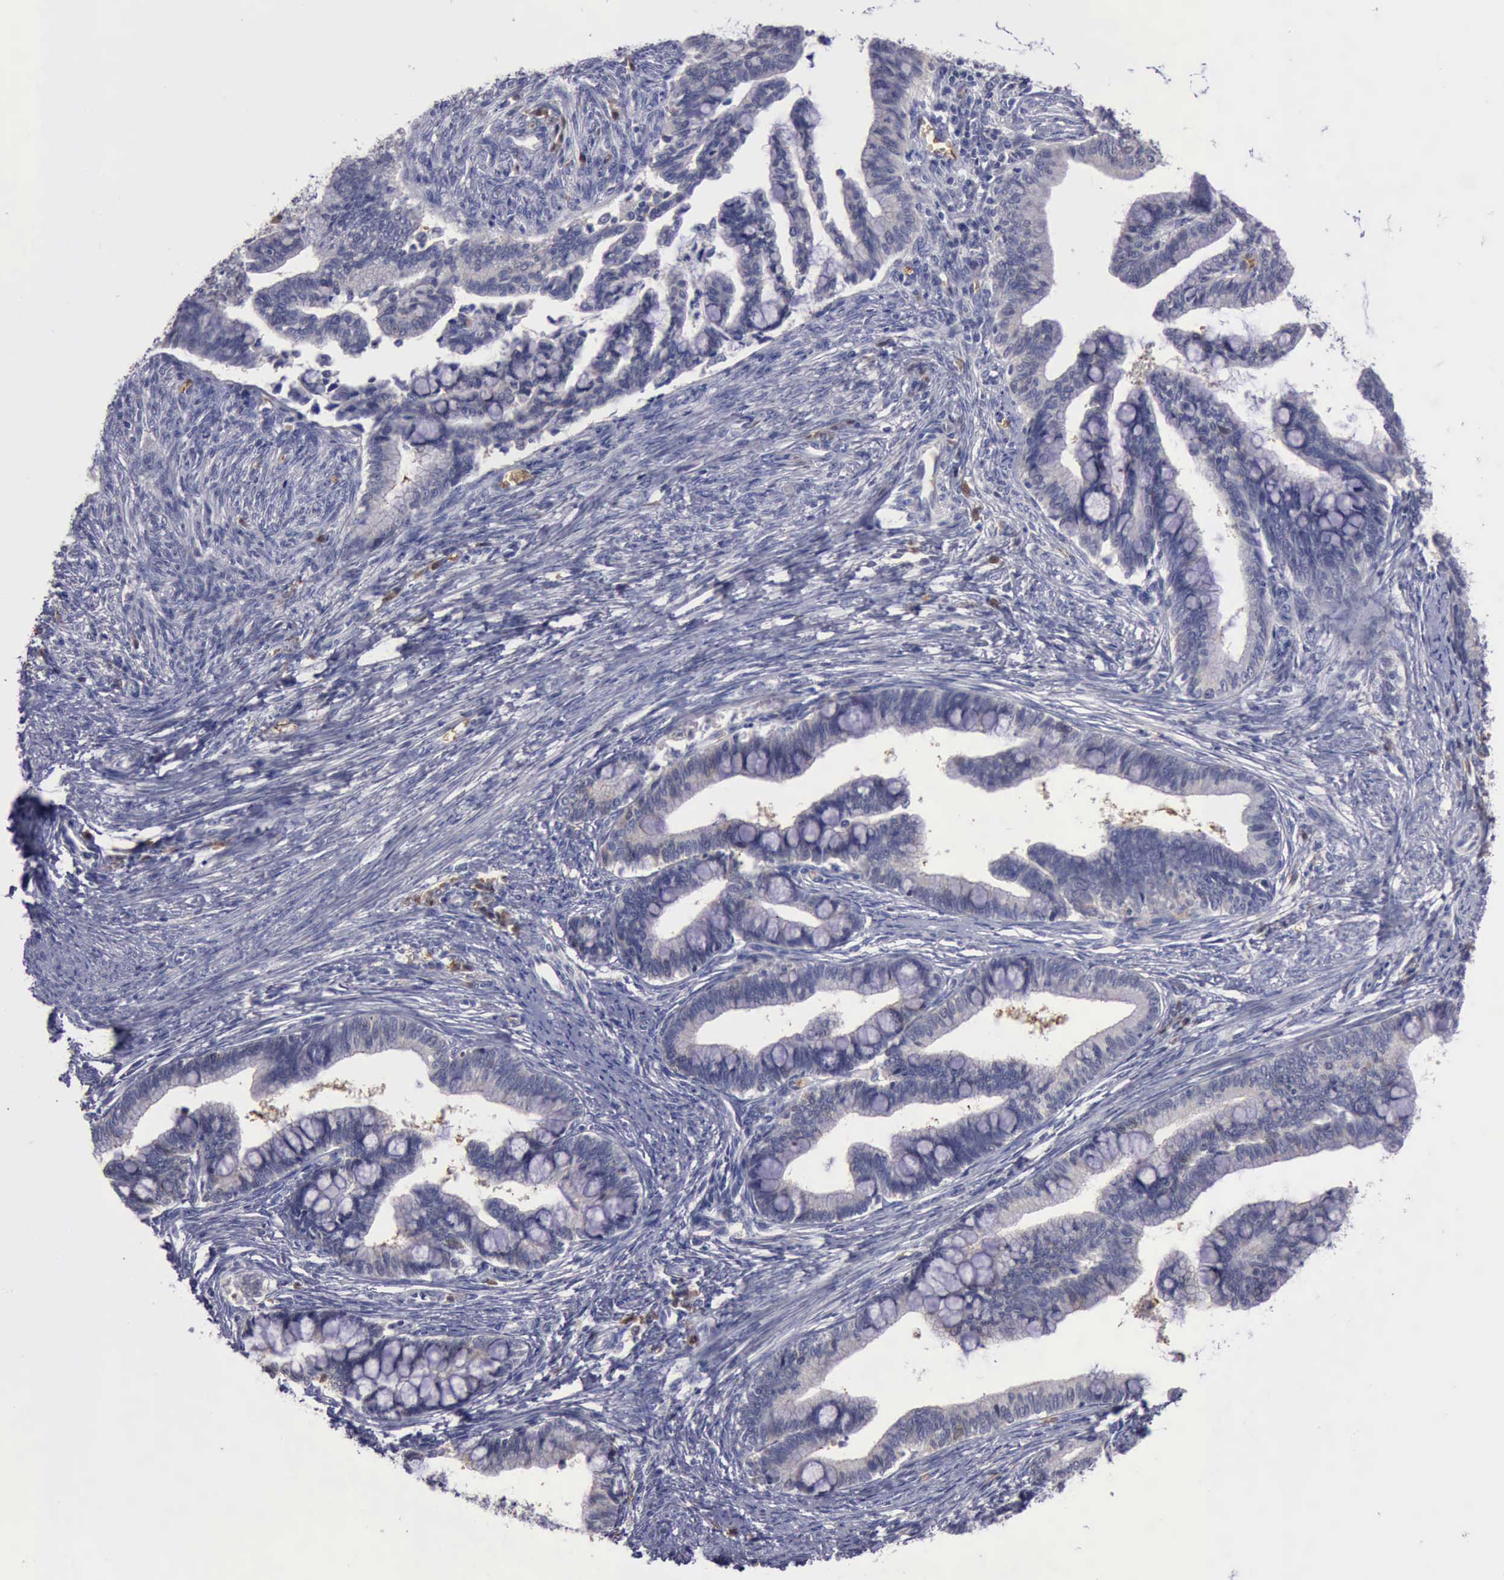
{"staining": {"intensity": "negative", "quantity": "none", "location": "none"}, "tissue": "cervical cancer", "cell_type": "Tumor cells", "image_type": "cancer", "snomed": [{"axis": "morphology", "description": "Adenocarcinoma, NOS"}, {"axis": "topography", "description": "Cervix"}], "caption": "Immunohistochemical staining of human adenocarcinoma (cervical) displays no significant positivity in tumor cells.", "gene": "CEP128", "patient": {"sex": "female", "age": 36}}